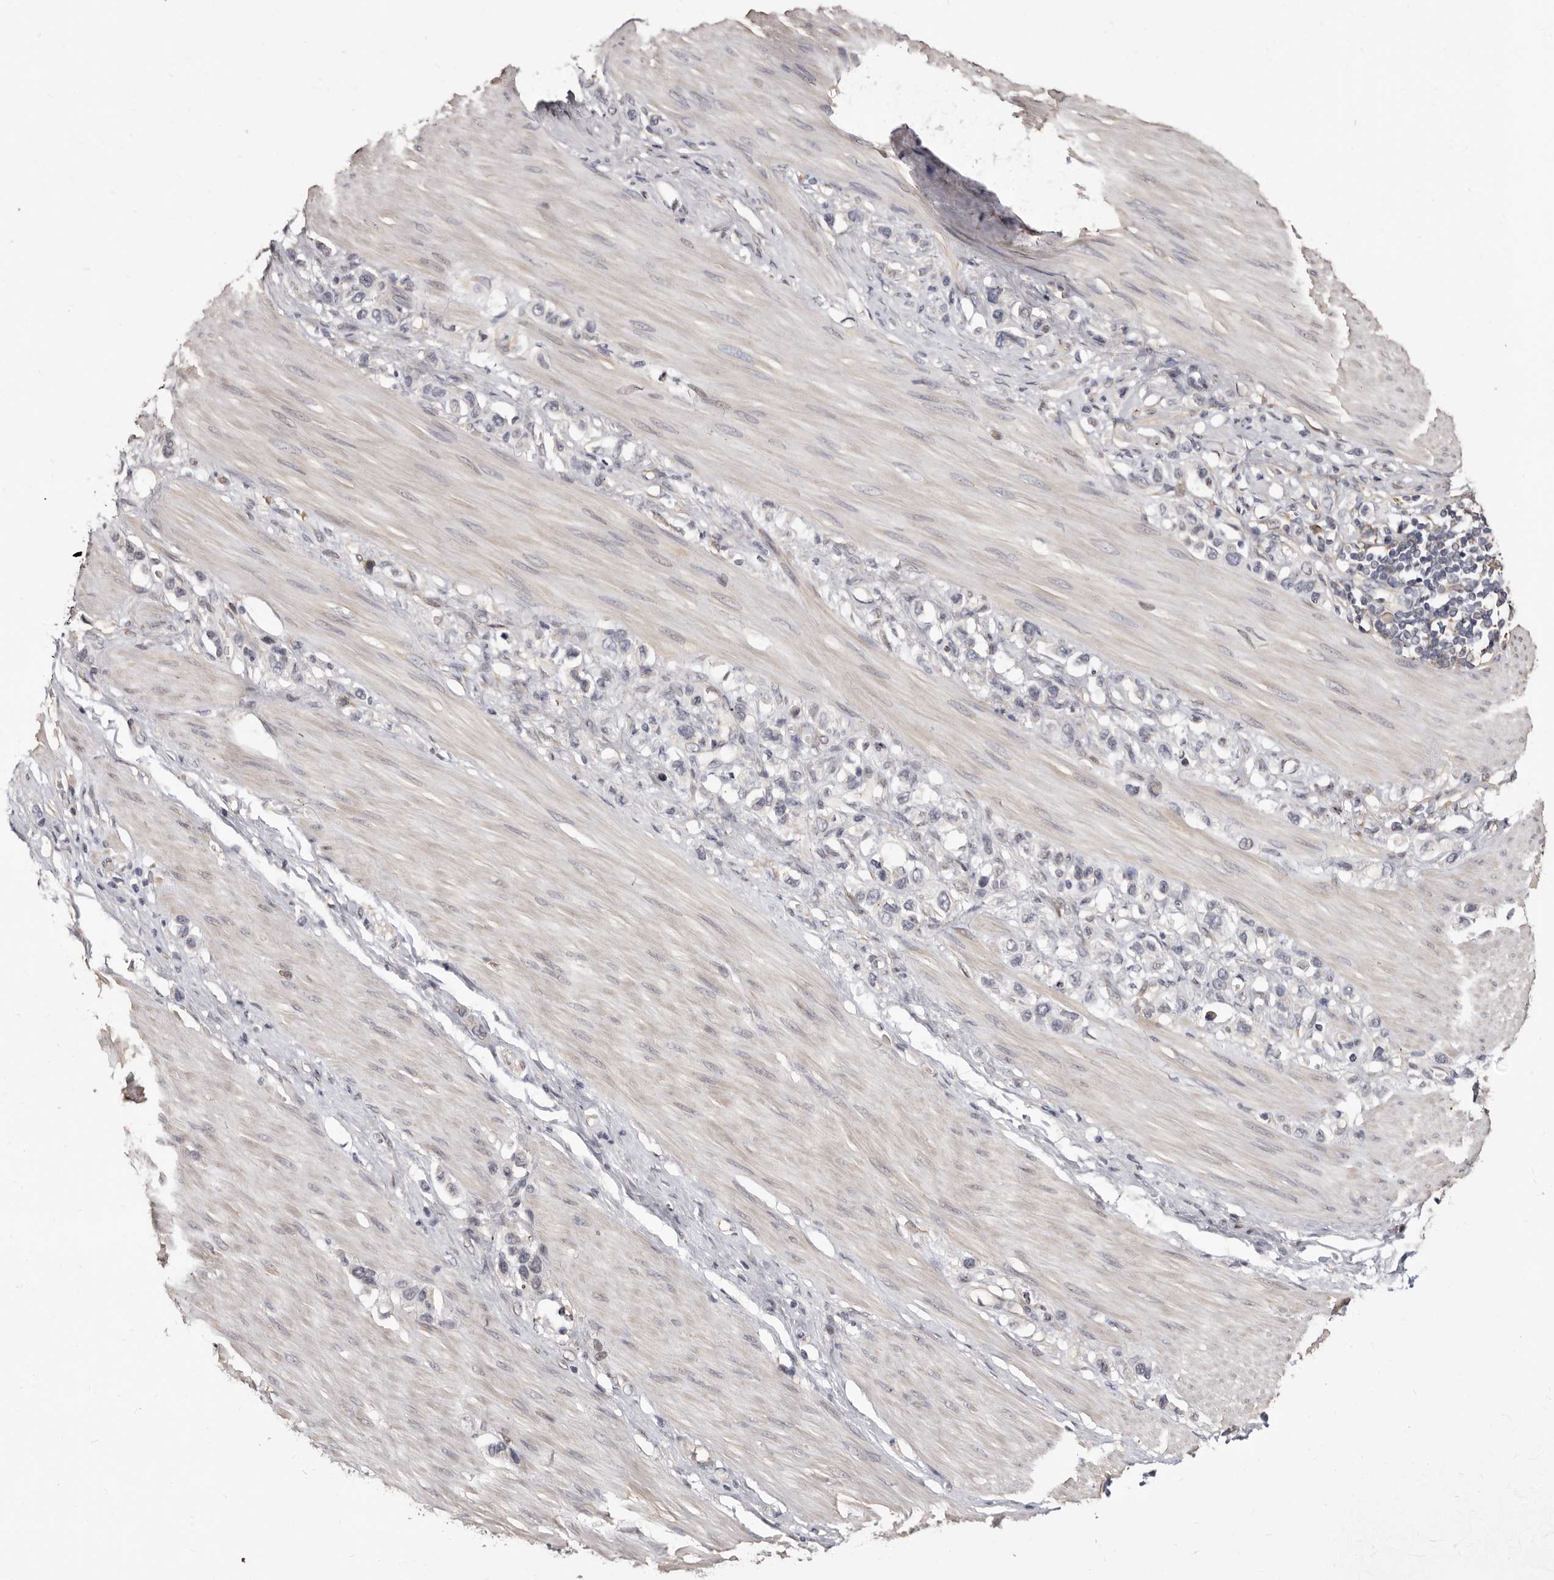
{"staining": {"intensity": "negative", "quantity": "none", "location": "none"}, "tissue": "stomach cancer", "cell_type": "Tumor cells", "image_type": "cancer", "snomed": [{"axis": "morphology", "description": "Adenocarcinoma, NOS"}, {"axis": "topography", "description": "Stomach"}], "caption": "Immunohistochemistry histopathology image of neoplastic tissue: stomach cancer stained with DAB demonstrates no significant protein staining in tumor cells.", "gene": "KHDRBS2", "patient": {"sex": "female", "age": 65}}